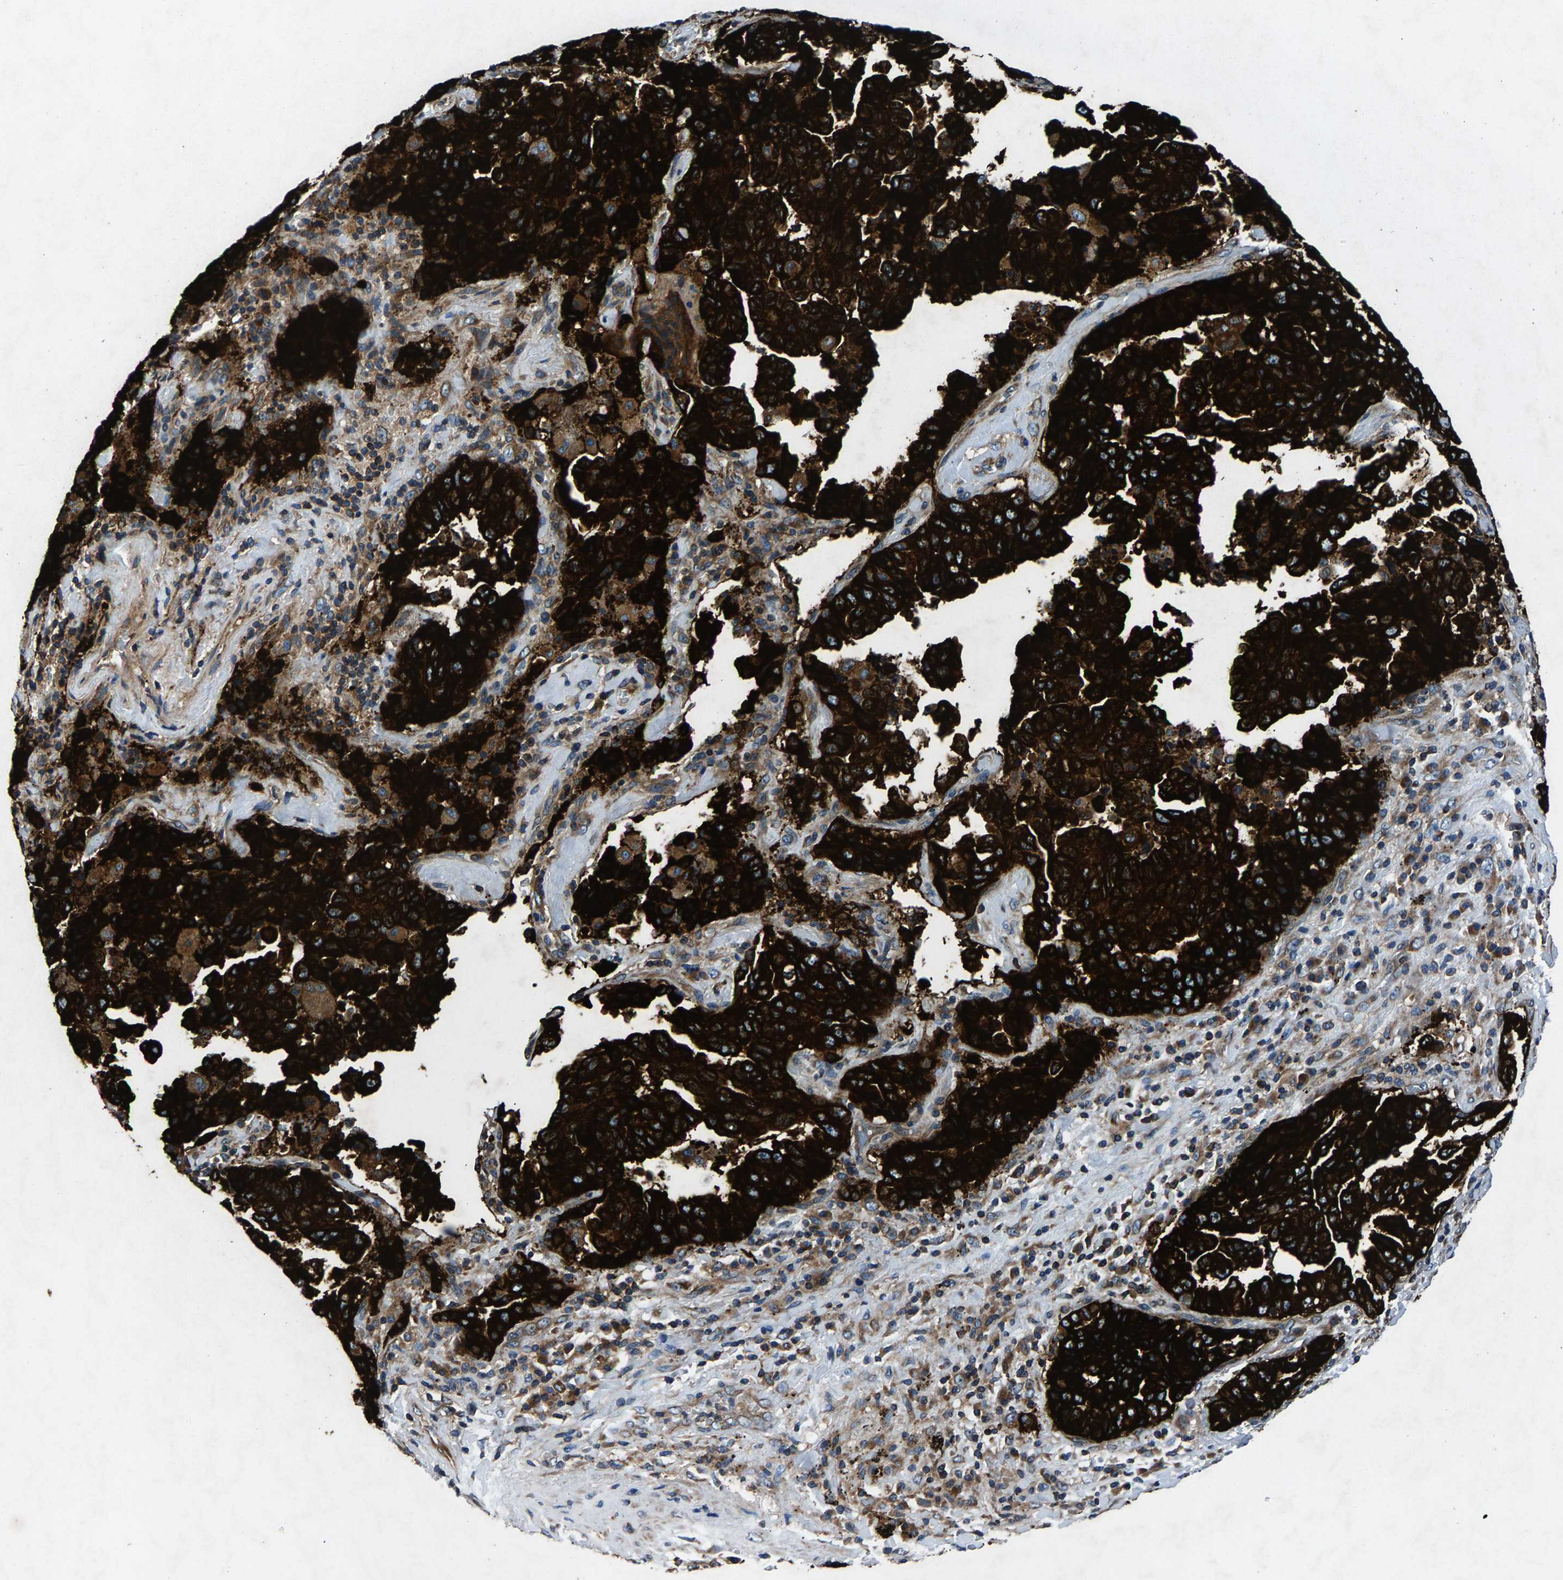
{"staining": {"intensity": "strong", "quantity": ">75%", "location": "cytoplasmic/membranous"}, "tissue": "lung cancer", "cell_type": "Tumor cells", "image_type": "cancer", "snomed": [{"axis": "morphology", "description": "Adenocarcinoma, NOS"}, {"axis": "topography", "description": "Lung"}], "caption": "Lung cancer (adenocarcinoma) stained for a protein (brown) demonstrates strong cytoplasmic/membranous positive expression in about >75% of tumor cells.", "gene": "LPCAT1", "patient": {"sex": "female", "age": 51}}